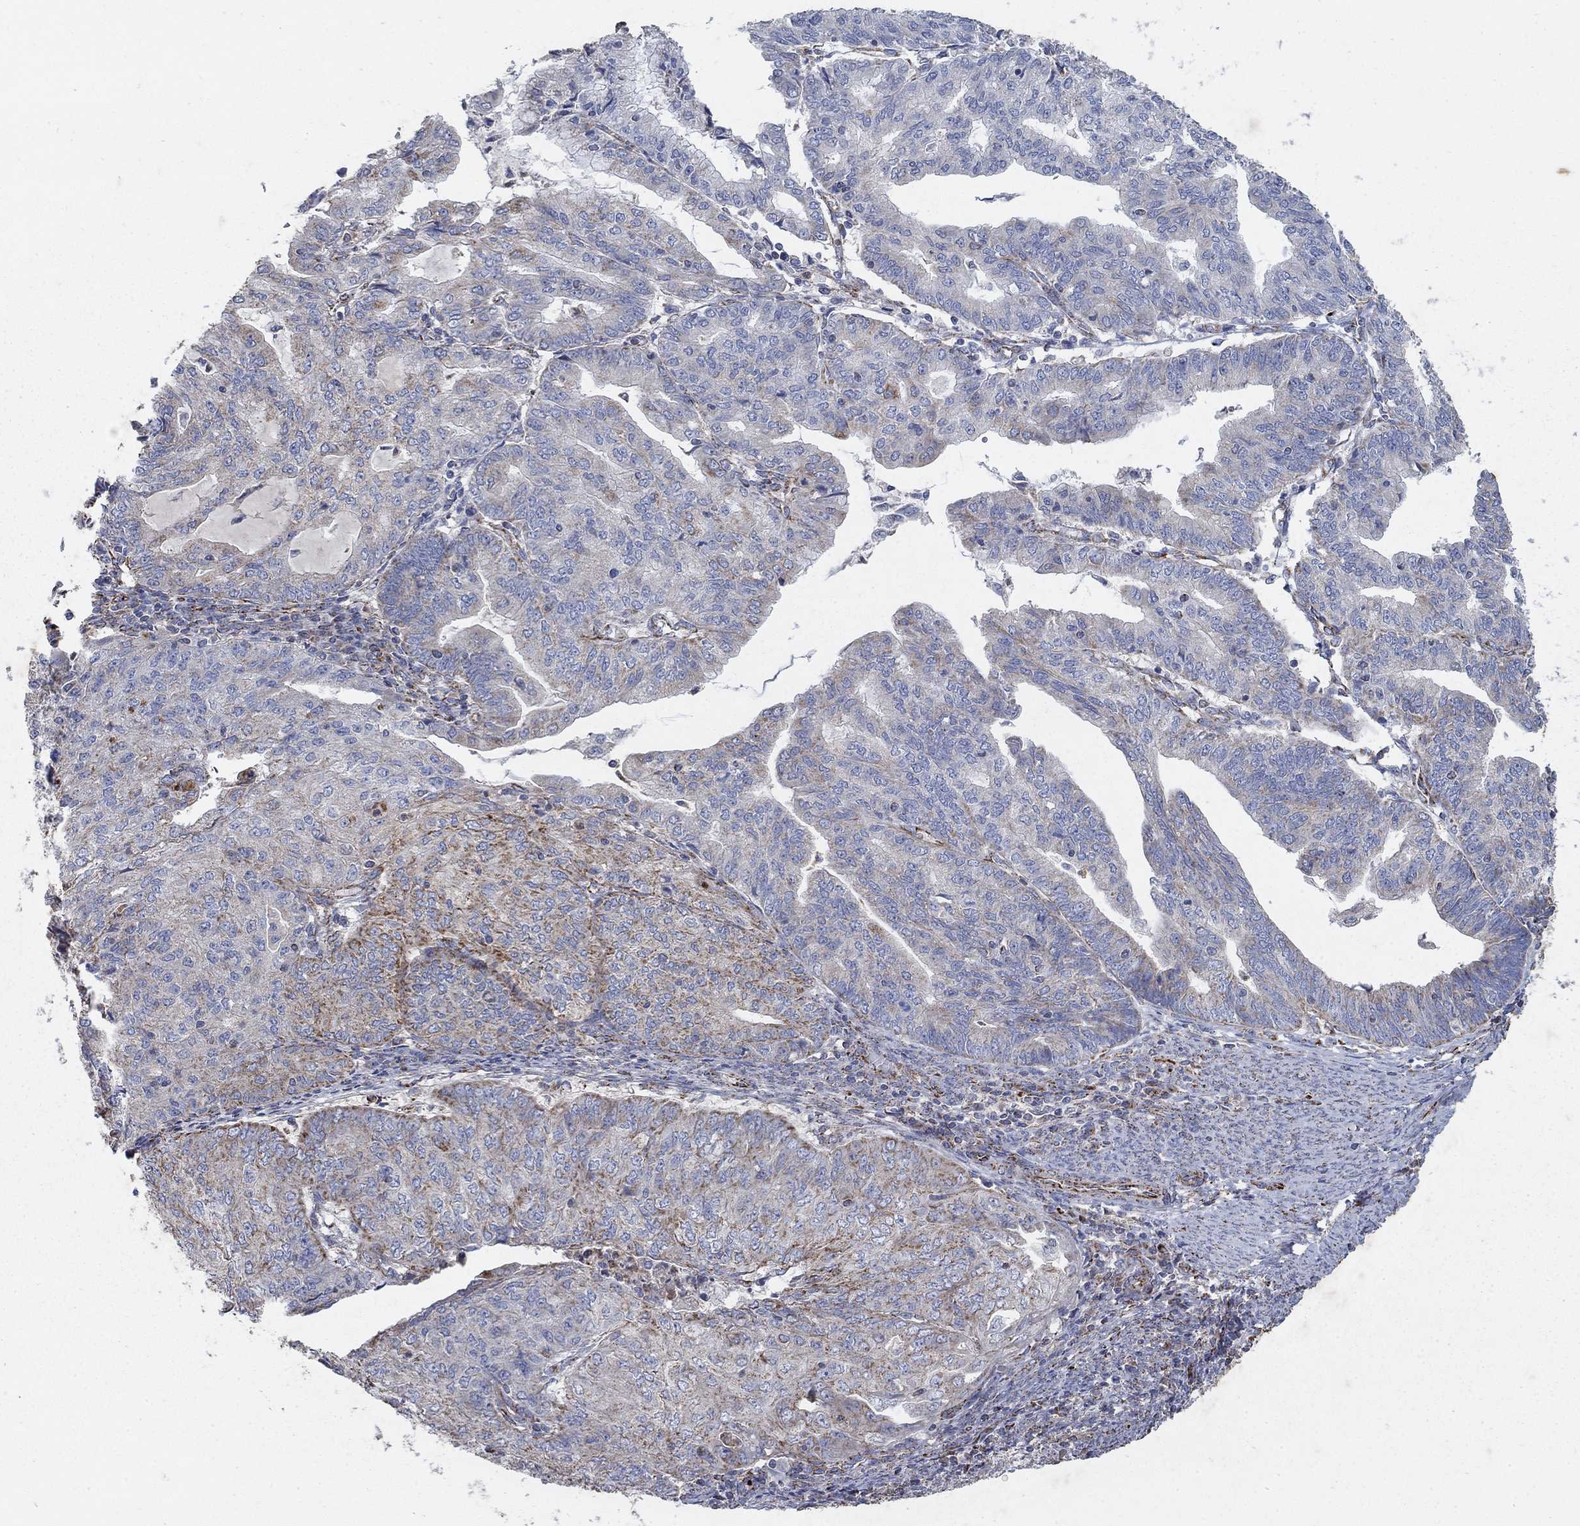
{"staining": {"intensity": "moderate", "quantity": "<25%", "location": "cytoplasmic/membranous"}, "tissue": "endometrial cancer", "cell_type": "Tumor cells", "image_type": "cancer", "snomed": [{"axis": "morphology", "description": "Adenocarcinoma, NOS"}, {"axis": "topography", "description": "Endometrium"}], "caption": "Brown immunohistochemical staining in endometrial adenocarcinoma shows moderate cytoplasmic/membranous expression in approximately <25% of tumor cells.", "gene": "PNPLA2", "patient": {"sex": "female", "age": 82}}